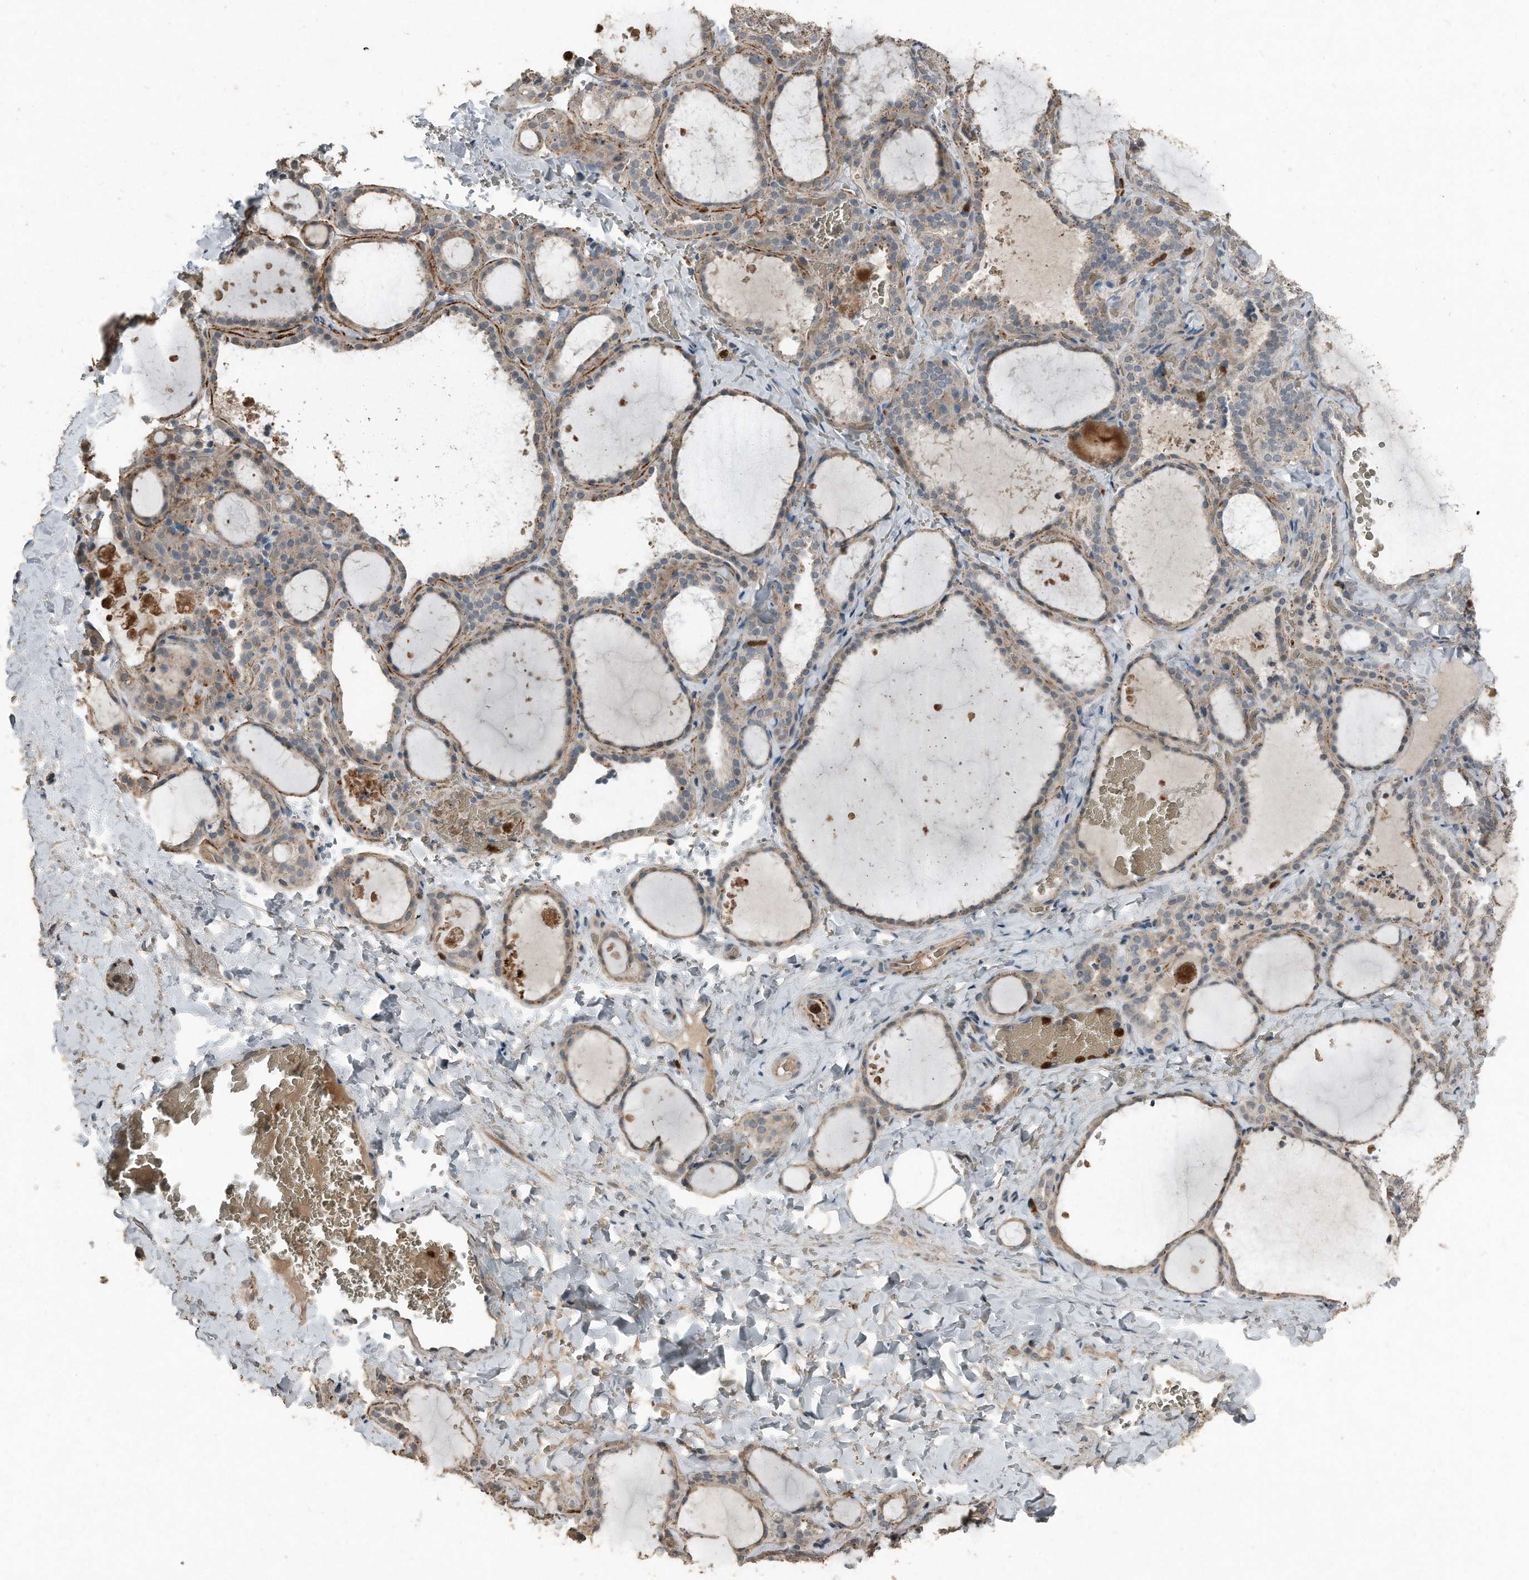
{"staining": {"intensity": "weak", "quantity": "25%-75%", "location": "cytoplasmic/membranous"}, "tissue": "thyroid gland", "cell_type": "Glandular cells", "image_type": "normal", "snomed": [{"axis": "morphology", "description": "Normal tissue, NOS"}, {"axis": "topography", "description": "Thyroid gland"}], "caption": "Immunohistochemical staining of normal thyroid gland reveals weak cytoplasmic/membranous protein staining in approximately 25%-75% of glandular cells. Using DAB (brown) and hematoxylin (blue) stains, captured at high magnification using brightfield microscopy.", "gene": "C9", "patient": {"sex": "female", "age": 22}}